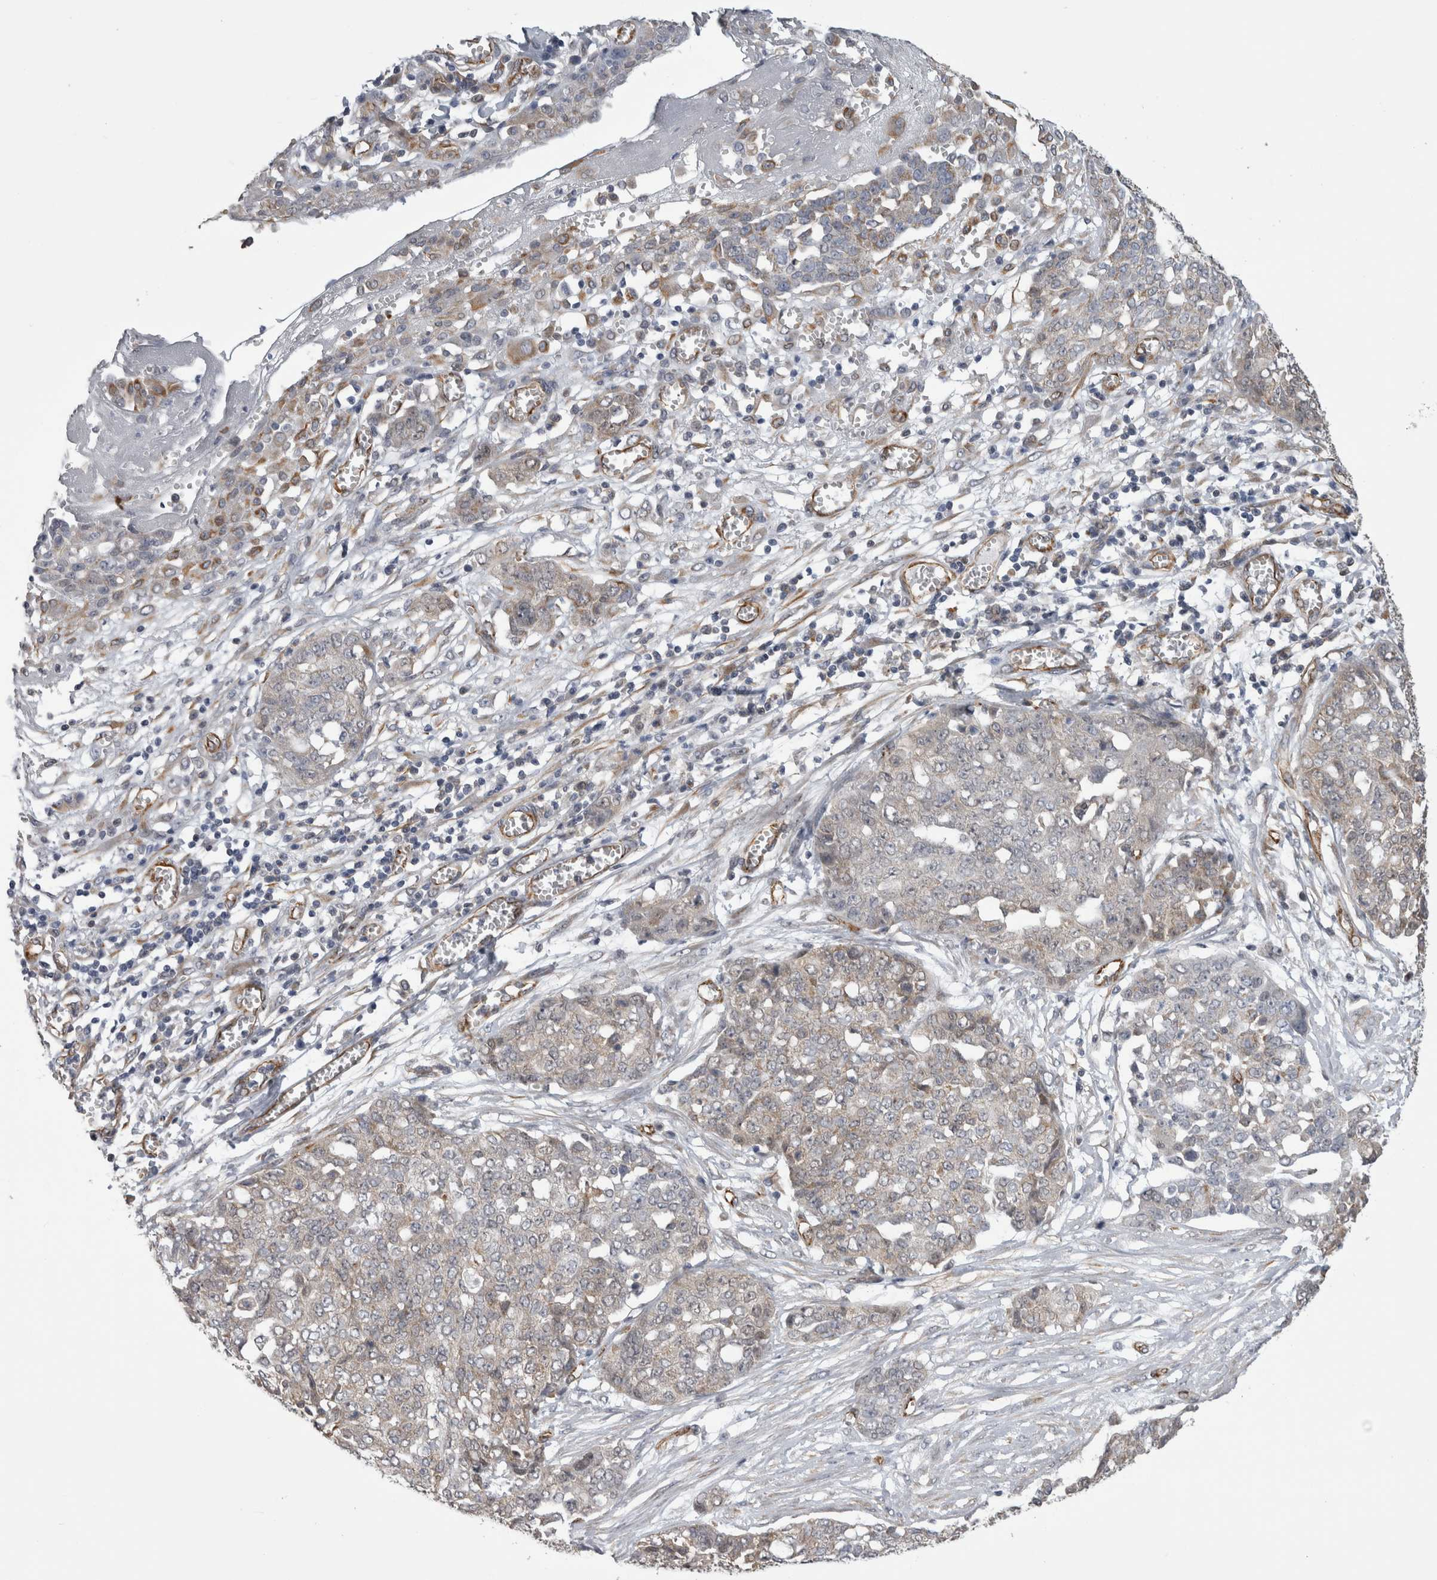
{"staining": {"intensity": "weak", "quantity": "25%-75%", "location": "cytoplasmic/membranous"}, "tissue": "ovarian cancer", "cell_type": "Tumor cells", "image_type": "cancer", "snomed": [{"axis": "morphology", "description": "Cystadenocarcinoma, serous, NOS"}, {"axis": "topography", "description": "Soft tissue"}, {"axis": "topography", "description": "Ovary"}], "caption": "Ovarian cancer was stained to show a protein in brown. There is low levels of weak cytoplasmic/membranous positivity in about 25%-75% of tumor cells.", "gene": "ACOT7", "patient": {"sex": "female", "age": 57}}